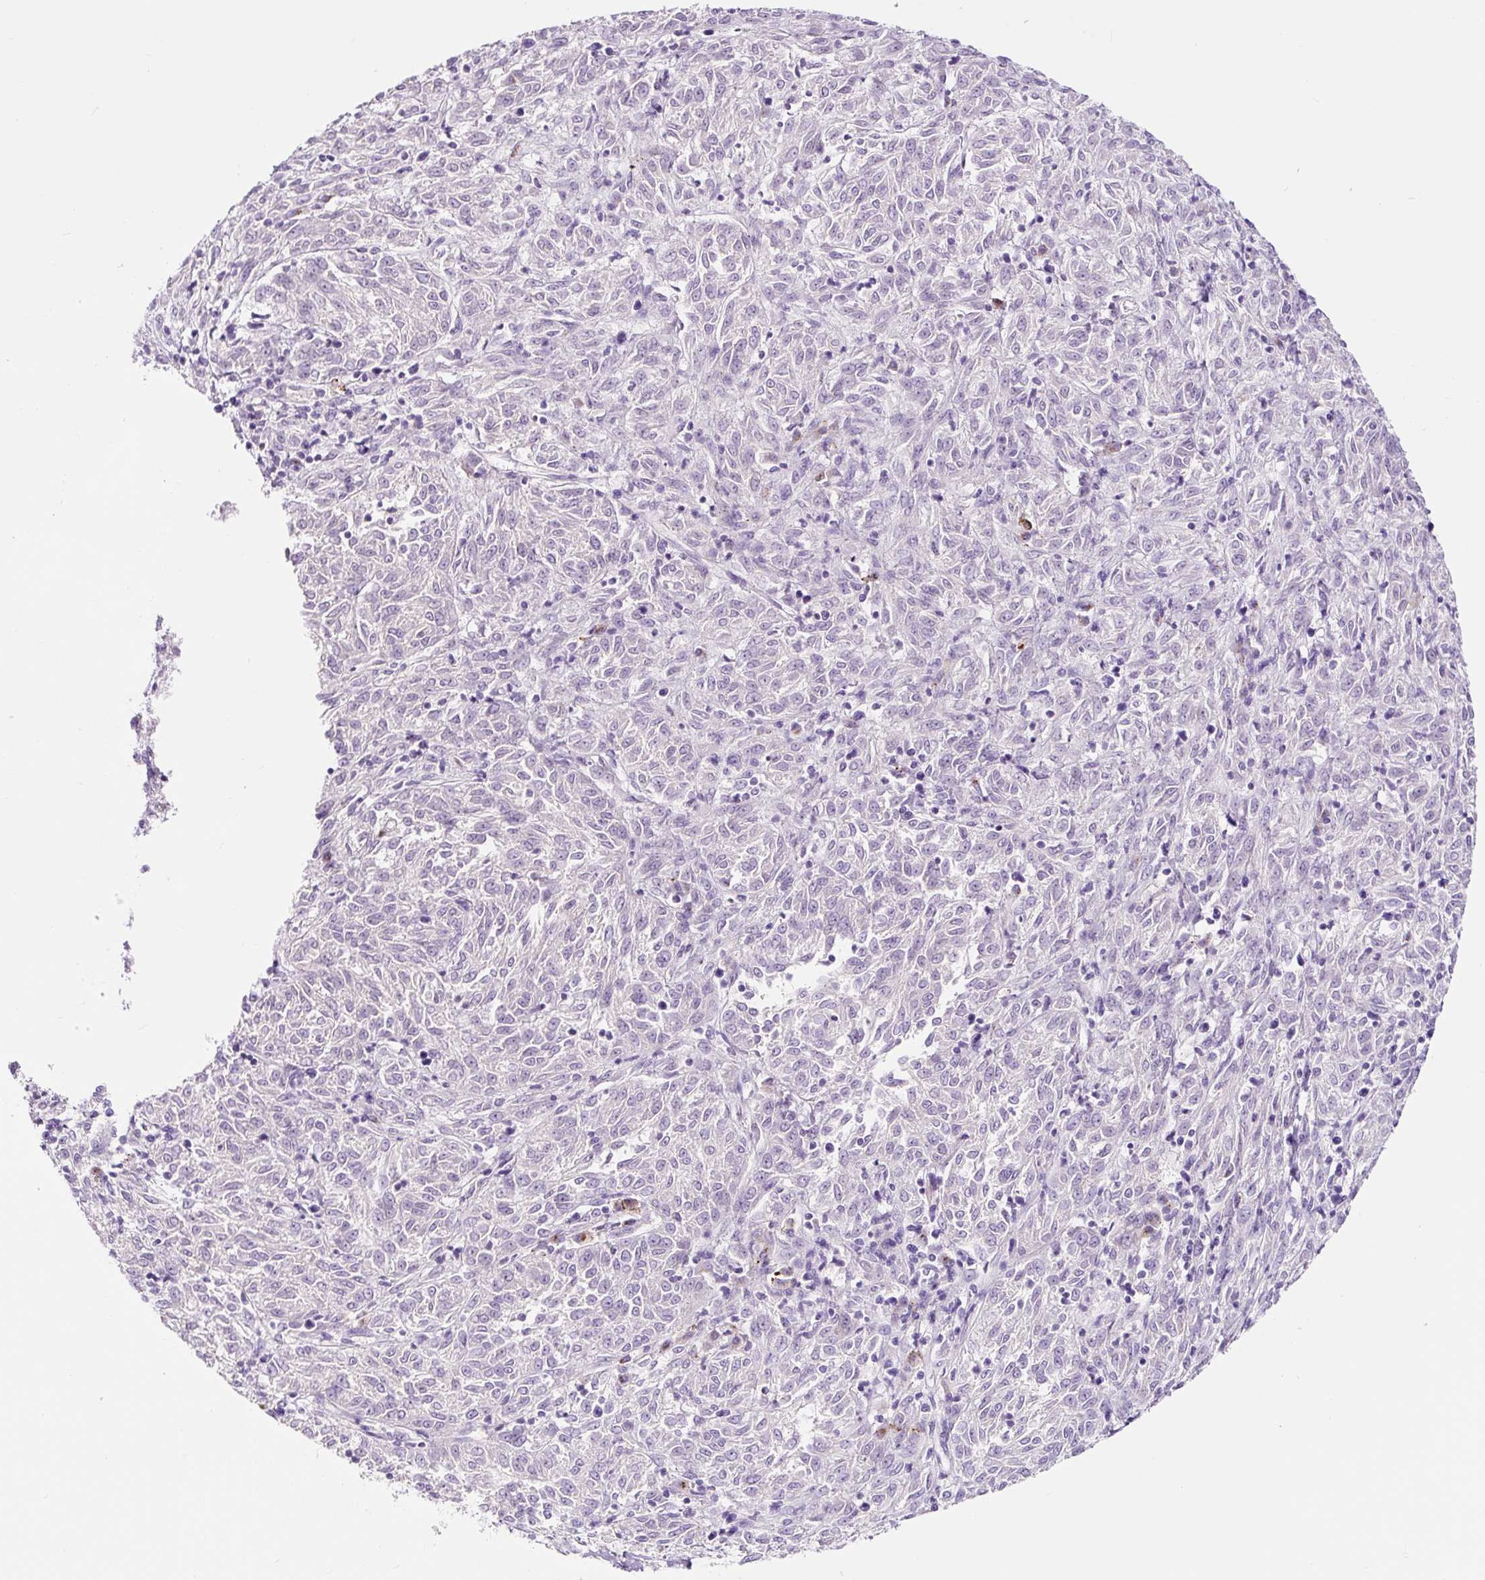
{"staining": {"intensity": "negative", "quantity": "none", "location": "none"}, "tissue": "melanoma", "cell_type": "Tumor cells", "image_type": "cancer", "snomed": [{"axis": "morphology", "description": "Malignant melanoma, NOS"}, {"axis": "topography", "description": "Skin"}], "caption": "This is a photomicrograph of immunohistochemistry staining of melanoma, which shows no expression in tumor cells. (Brightfield microscopy of DAB immunohistochemistry (IHC) at high magnification).", "gene": "RNF212B", "patient": {"sex": "female", "age": 72}}